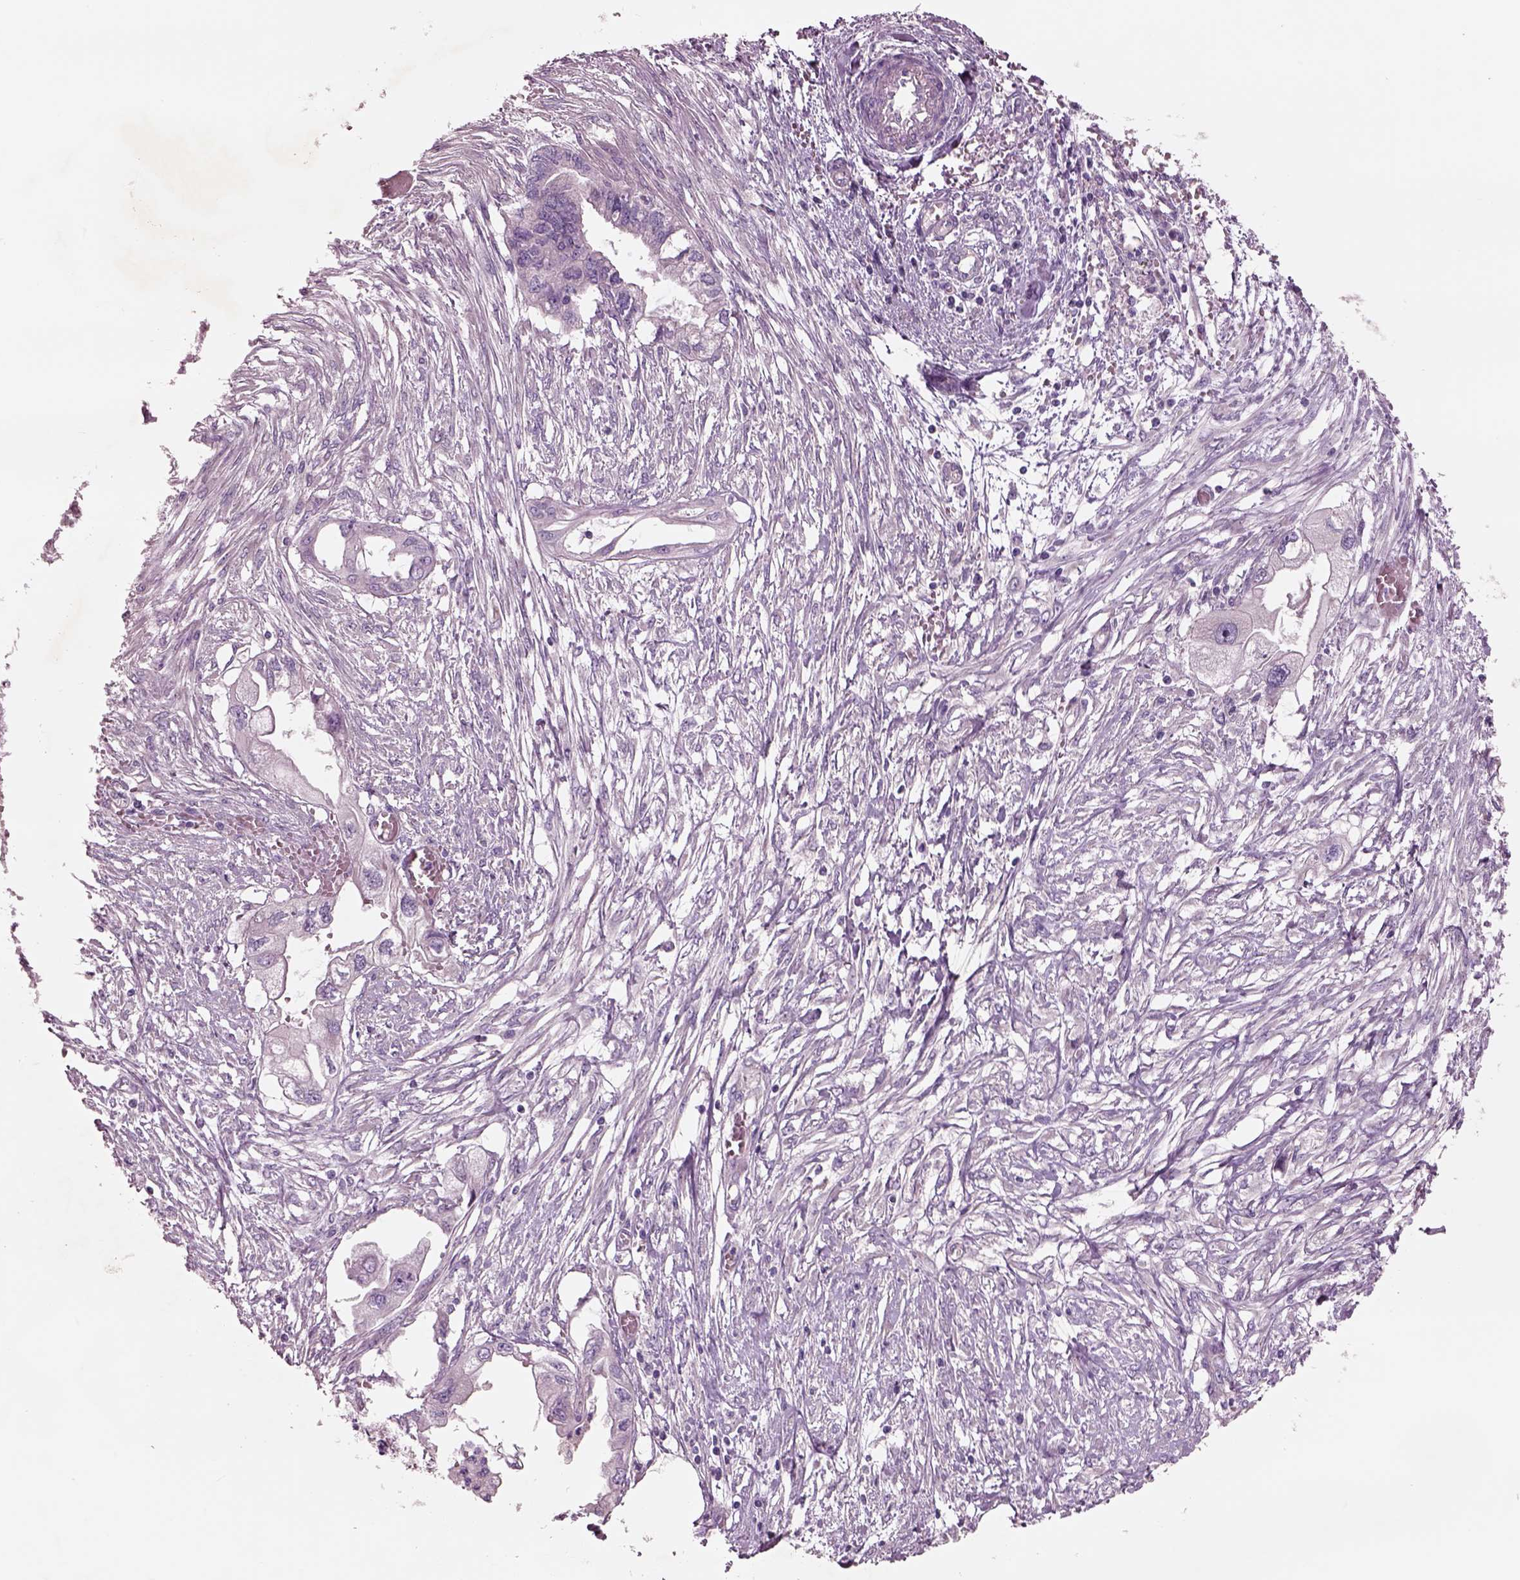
{"staining": {"intensity": "negative", "quantity": "none", "location": "none"}, "tissue": "endometrial cancer", "cell_type": "Tumor cells", "image_type": "cancer", "snomed": [{"axis": "morphology", "description": "Adenocarcinoma, NOS"}, {"axis": "morphology", "description": "Adenocarcinoma, metastatic, NOS"}, {"axis": "topography", "description": "Adipose tissue"}, {"axis": "topography", "description": "Endometrium"}], "caption": "An immunohistochemistry micrograph of endometrial metastatic adenocarcinoma is shown. There is no staining in tumor cells of endometrial metastatic adenocarcinoma.", "gene": "PLPP7", "patient": {"sex": "female", "age": 67}}